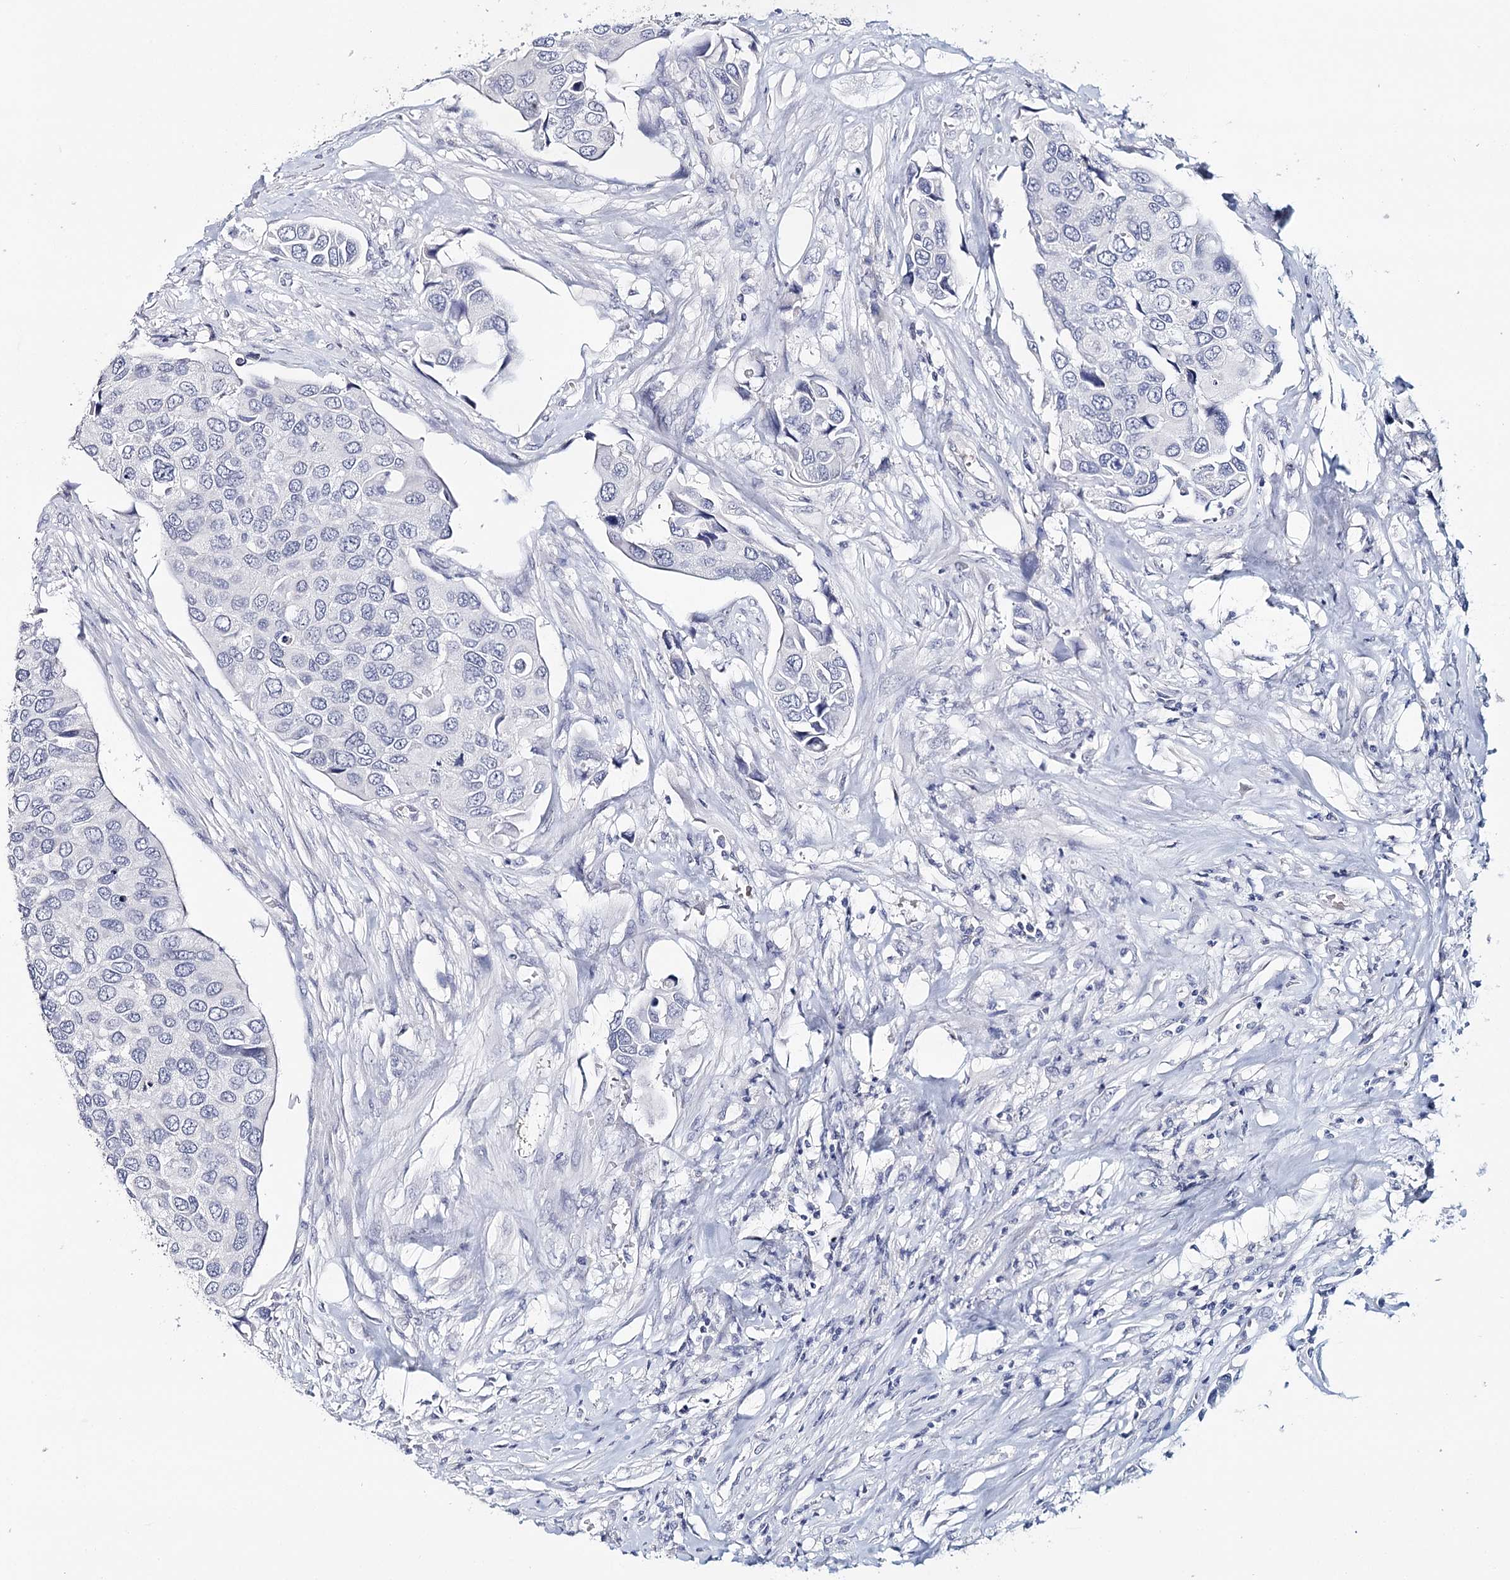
{"staining": {"intensity": "negative", "quantity": "none", "location": "none"}, "tissue": "urothelial cancer", "cell_type": "Tumor cells", "image_type": "cancer", "snomed": [{"axis": "morphology", "description": "Urothelial carcinoma, High grade"}, {"axis": "topography", "description": "Urinary bladder"}], "caption": "An image of human urothelial carcinoma (high-grade) is negative for staining in tumor cells.", "gene": "HSPA4L", "patient": {"sex": "male", "age": 74}}